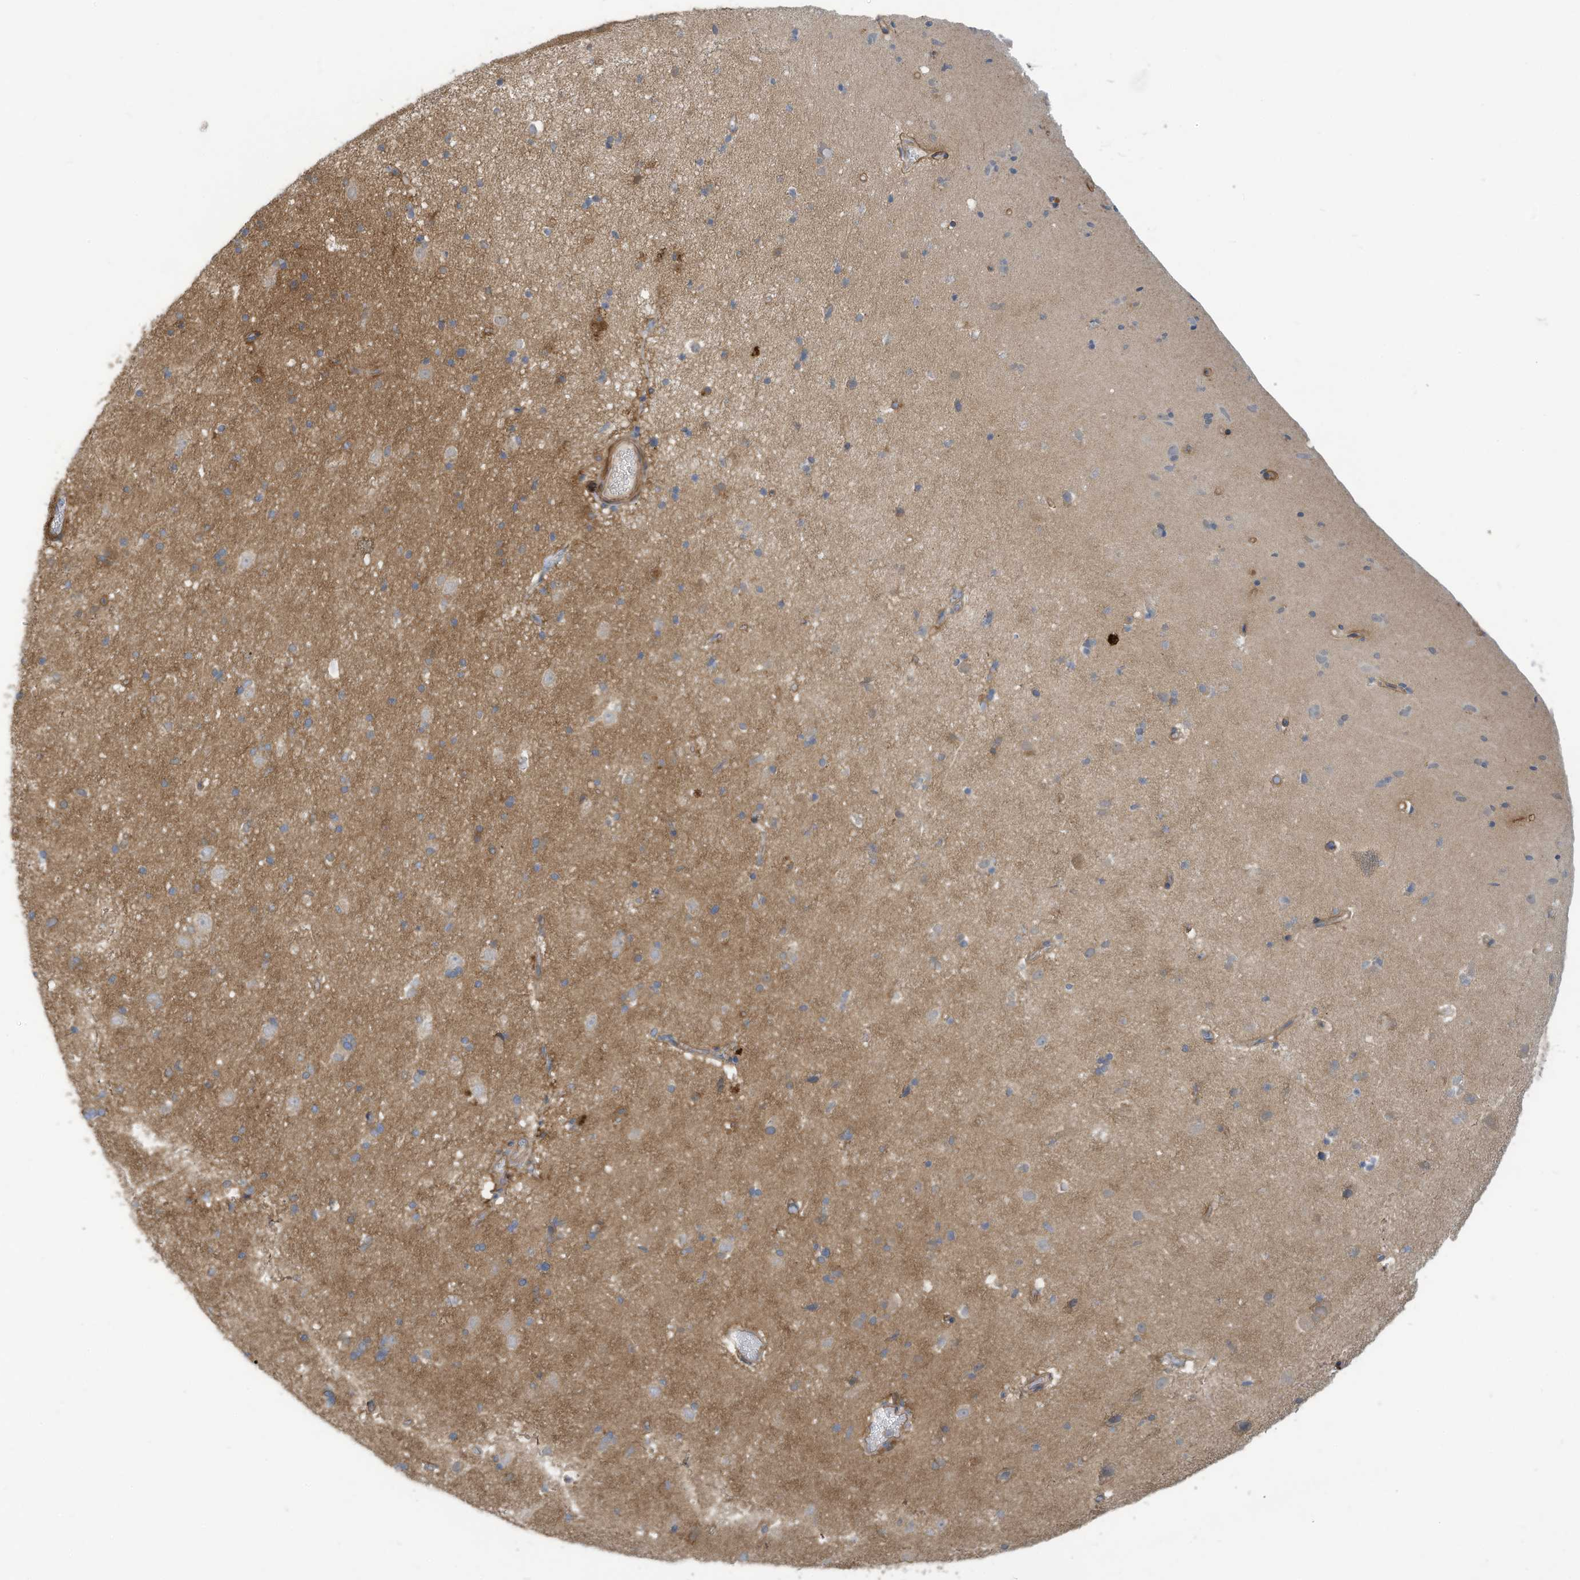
{"staining": {"intensity": "moderate", "quantity": ">75%", "location": "cytoplasmic/membranous"}, "tissue": "cerebral cortex", "cell_type": "Endothelial cells", "image_type": "normal", "snomed": [{"axis": "morphology", "description": "Normal tissue, NOS"}, {"axis": "topography", "description": "Cerebral cortex"}], "caption": "Protein analysis of benign cerebral cortex shows moderate cytoplasmic/membranous positivity in approximately >75% of endothelial cells.", "gene": "ADI1", "patient": {"sex": "male", "age": 34}}